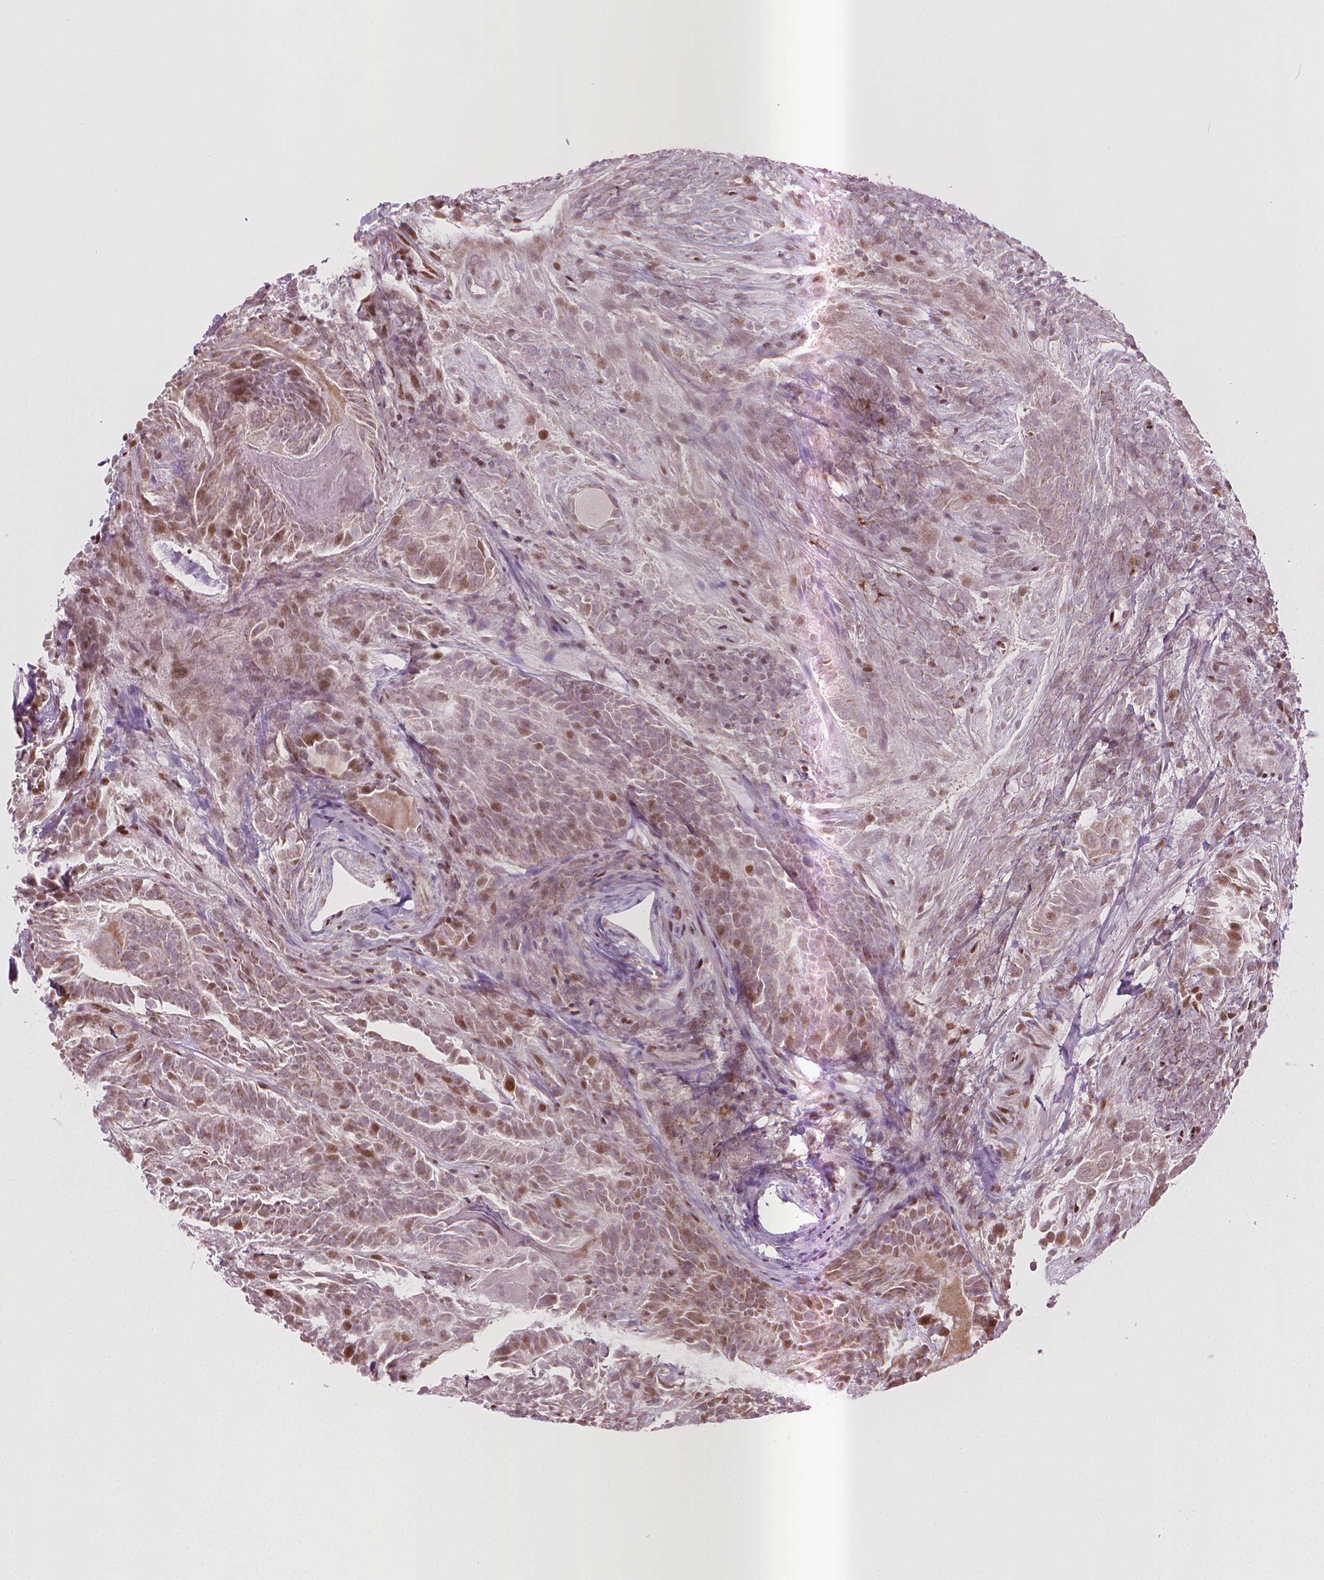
{"staining": {"intensity": "moderate", "quantity": ">75%", "location": "nuclear"}, "tissue": "thyroid cancer", "cell_type": "Tumor cells", "image_type": "cancer", "snomed": [{"axis": "morphology", "description": "Papillary adenocarcinoma, NOS"}, {"axis": "topography", "description": "Thyroid gland"}], "caption": "Human thyroid cancer (papillary adenocarcinoma) stained for a protein (brown) reveals moderate nuclear positive expression in about >75% of tumor cells.", "gene": "PIP4K2A", "patient": {"sex": "female", "age": 37}}